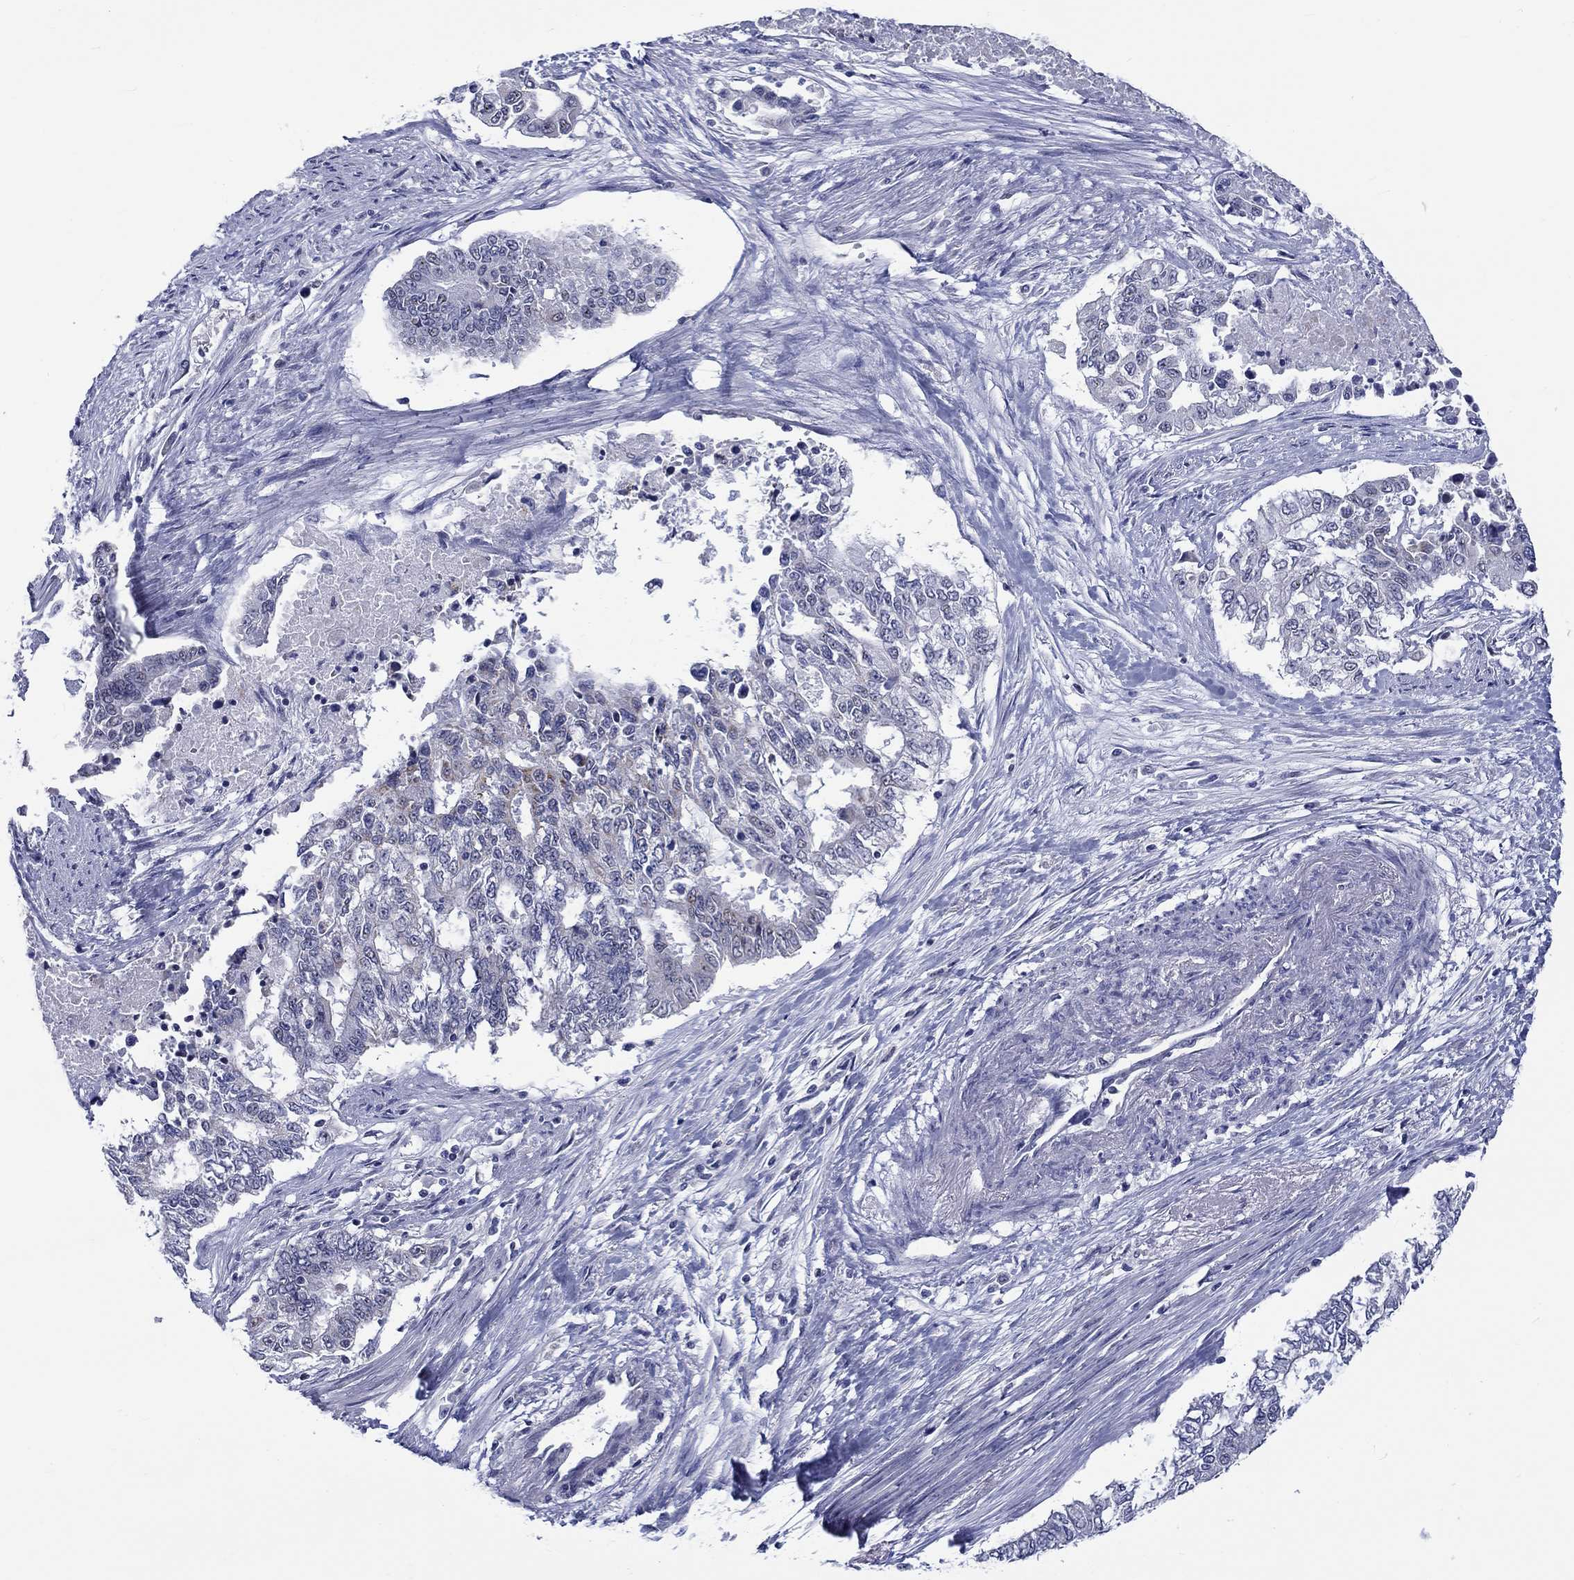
{"staining": {"intensity": "strong", "quantity": "<25%", "location": "cytoplasmic/membranous"}, "tissue": "endometrial cancer", "cell_type": "Tumor cells", "image_type": "cancer", "snomed": [{"axis": "morphology", "description": "Adenocarcinoma, NOS"}, {"axis": "topography", "description": "Uterus"}], "caption": "High-power microscopy captured an IHC image of endometrial adenocarcinoma, revealing strong cytoplasmic/membranous positivity in about <25% of tumor cells.", "gene": "ST6GALNAC1", "patient": {"sex": "female", "age": 59}}